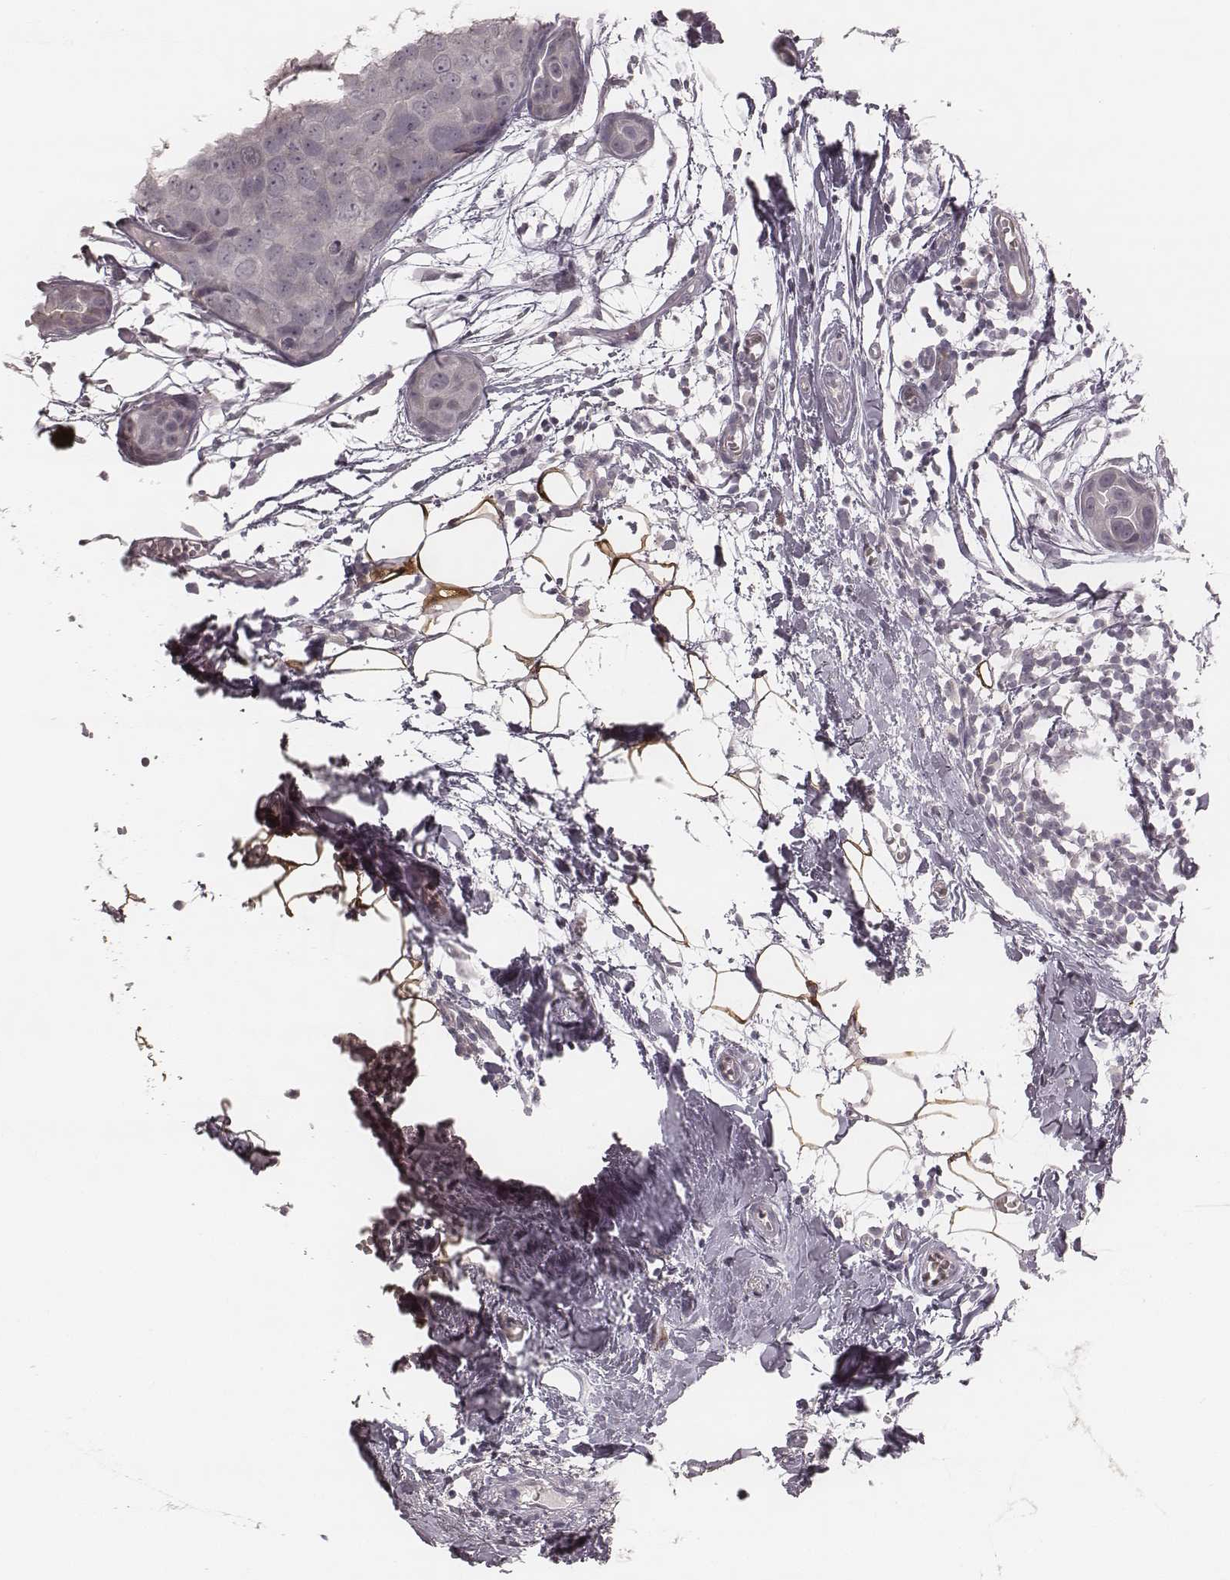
{"staining": {"intensity": "negative", "quantity": "none", "location": "none"}, "tissue": "breast cancer", "cell_type": "Tumor cells", "image_type": "cancer", "snomed": [{"axis": "morphology", "description": "Duct carcinoma"}, {"axis": "topography", "description": "Breast"}], "caption": "The image demonstrates no significant staining in tumor cells of breast cancer (intraductal carcinoma).", "gene": "ACACB", "patient": {"sex": "female", "age": 38}}